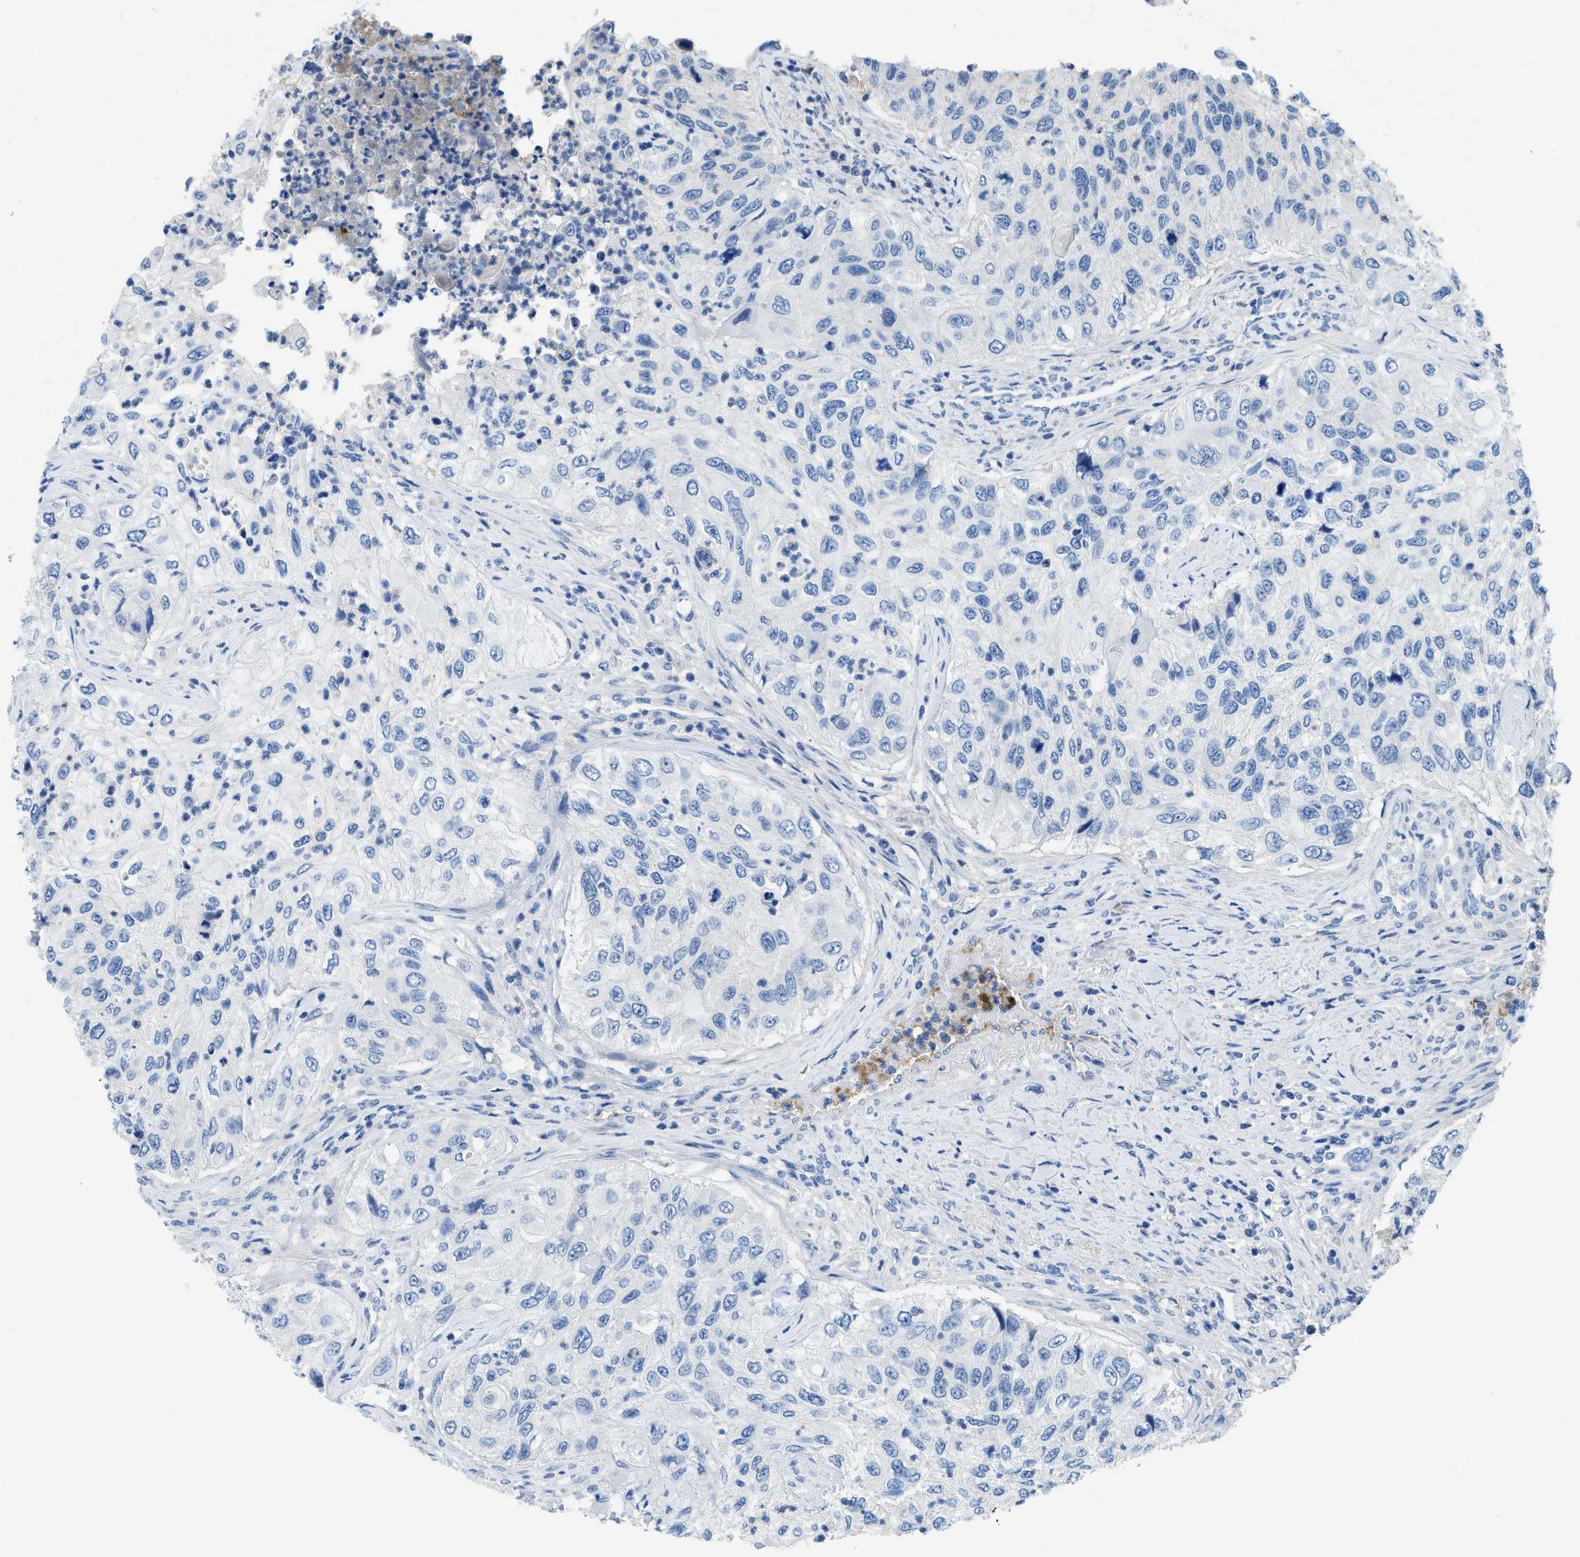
{"staining": {"intensity": "negative", "quantity": "none", "location": "none"}, "tissue": "urothelial cancer", "cell_type": "Tumor cells", "image_type": "cancer", "snomed": [{"axis": "morphology", "description": "Urothelial carcinoma, High grade"}, {"axis": "topography", "description": "Urinary bladder"}], "caption": "The photomicrograph reveals no staining of tumor cells in urothelial cancer.", "gene": "MBL2", "patient": {"sex": "female", "age": 60}}